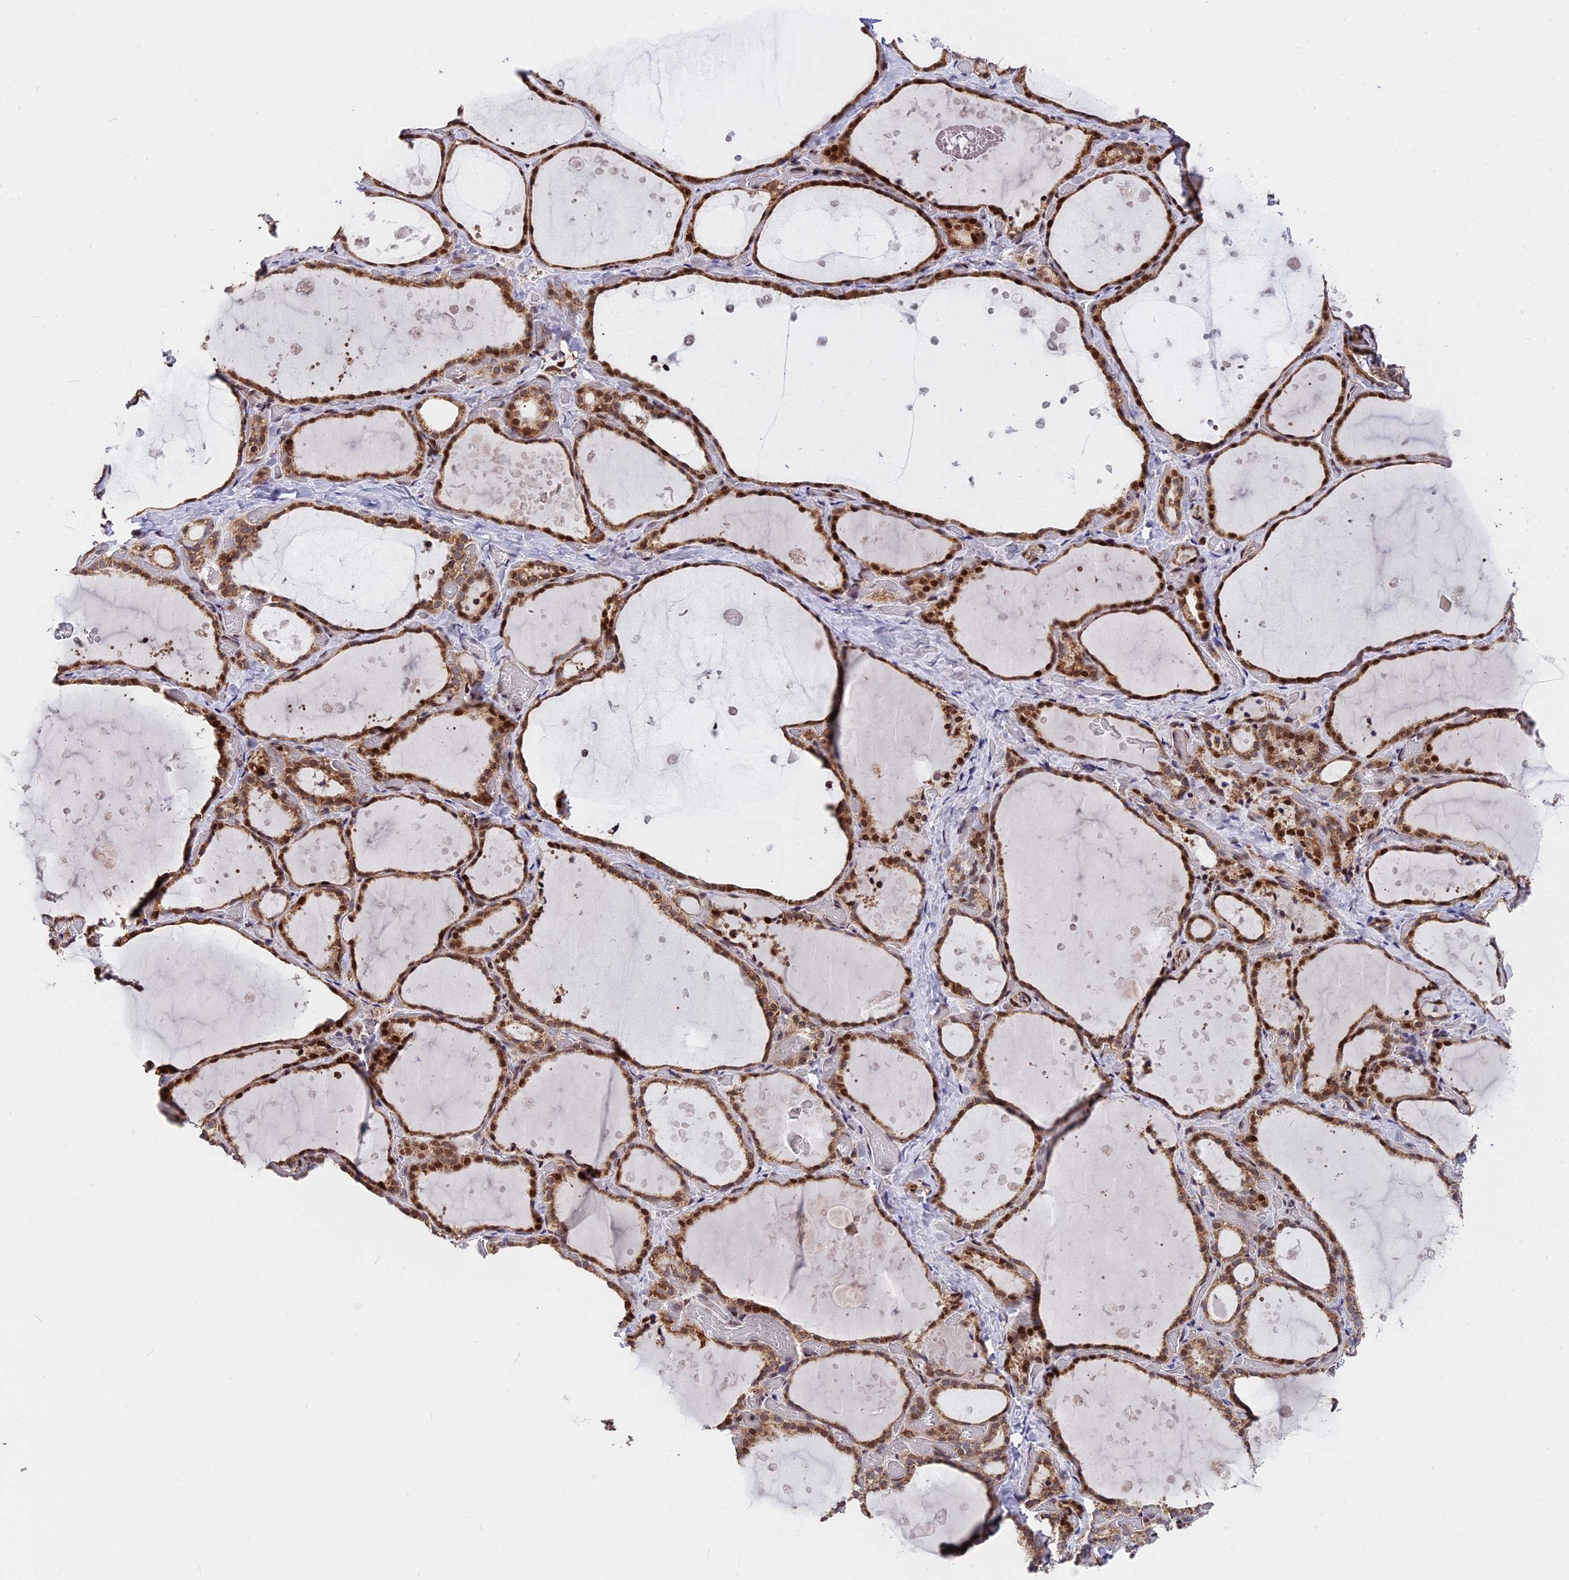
{"staining": {"intensity": "moderate", "quantity": ">75%", "location": "cytoplasmic/membranous,nuclear"}, "tissue": "thyroid gland", "cell_type": "Glandular cells", "image_type": "normal", "snomed": [{"axis": "morphology", "description": "Normal tissue, NOS"}, {"axis": "topography", "description": "Thyroid gland"}], "caption": "Protein staining by immunohistochemistry shows moderate cytoplasmic/membranous,nuclear expression in about >75% of glandular cells in unremarkable thyroid gland.", "gene": "FAM174C", "patient": {"sex": "female", "age": 44}}